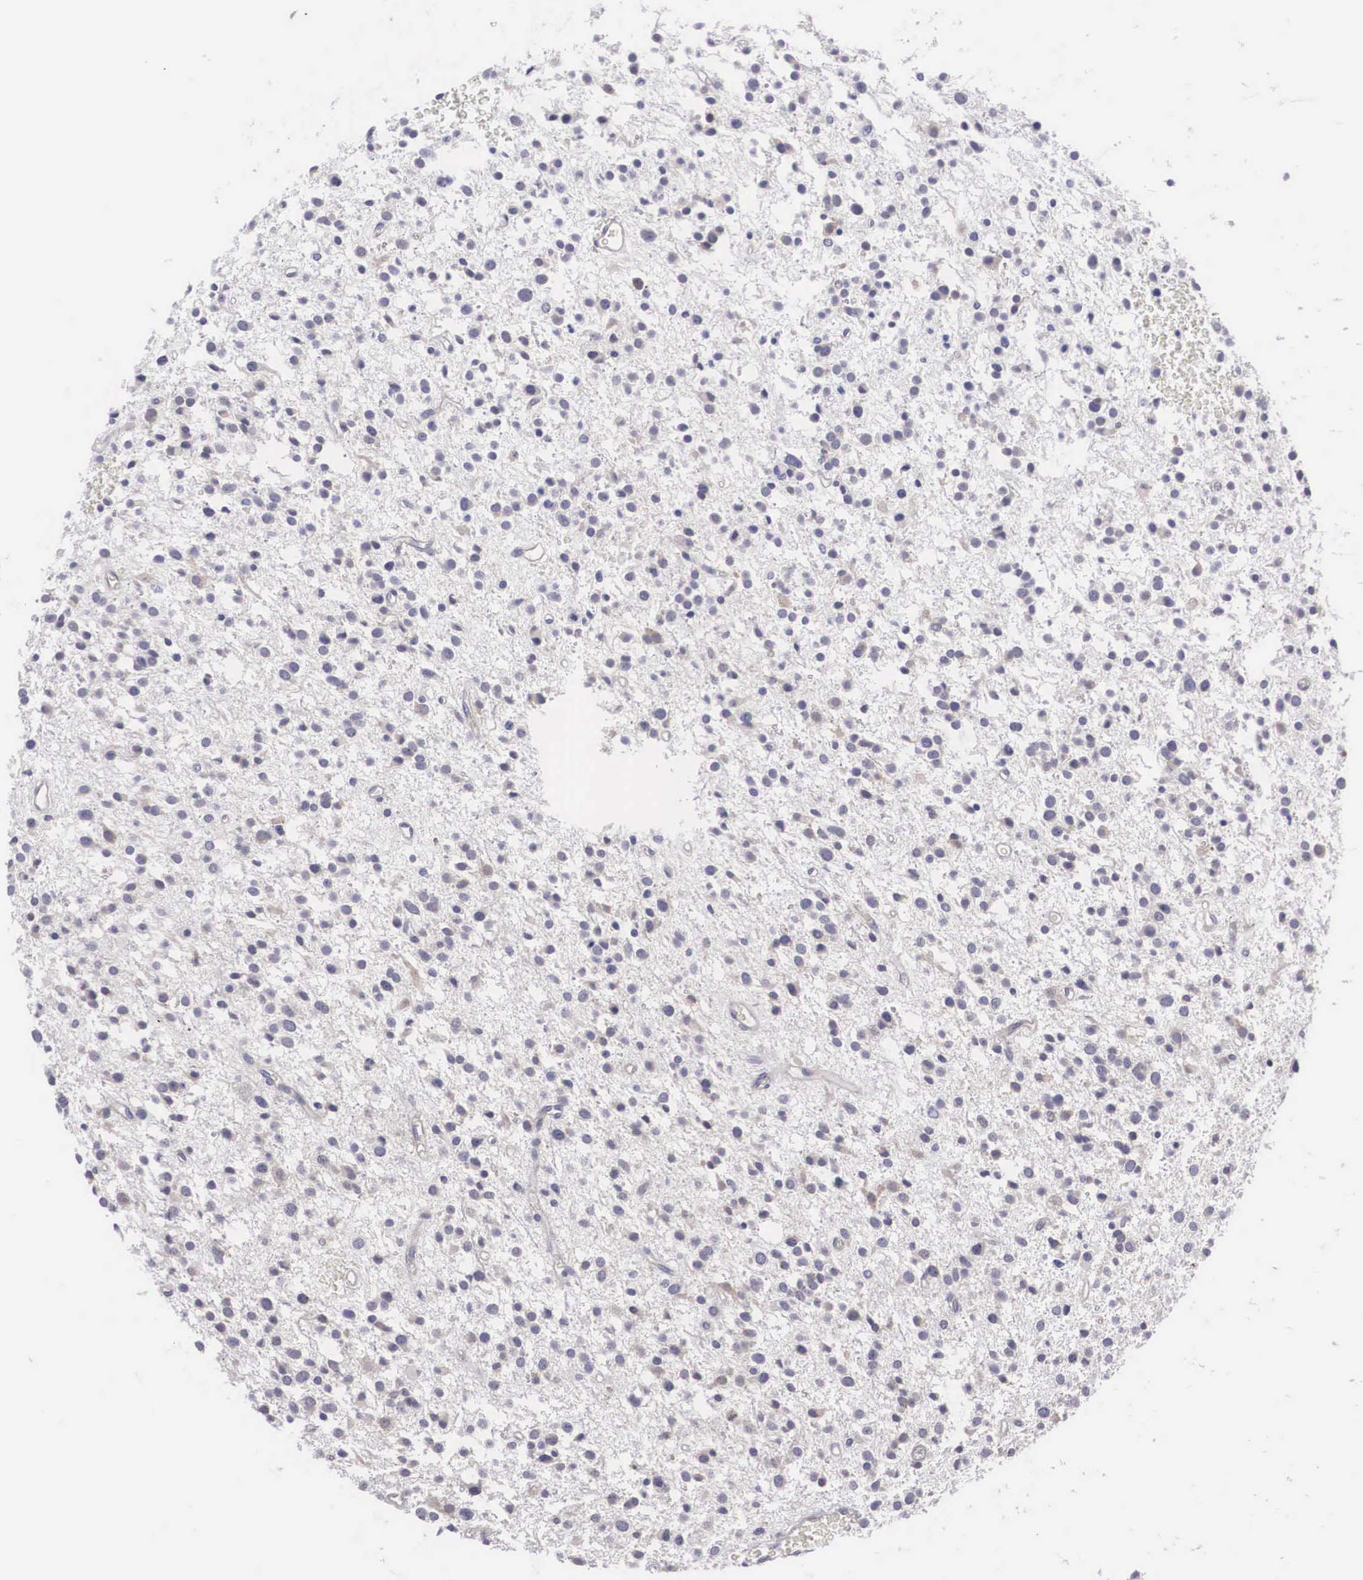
{"staining": {"intensity": "negative", "quantity": "none", "location": "none"}, "tissue": "glioma", "cell_type": "Tumor cells", "image_type": "cancer", "snomed": [{"axis": "morphology", "description": "Glioma, malignant, Low grade"}, {"axis": "topography", "description": "Brain"}], "caption": "This is a photomicrograph of immunohistochemistry staining of glioma, which shows no positivity in tumor cells.", "gene": "MAST4", "patient": {"sex": "female", "age": 36}}